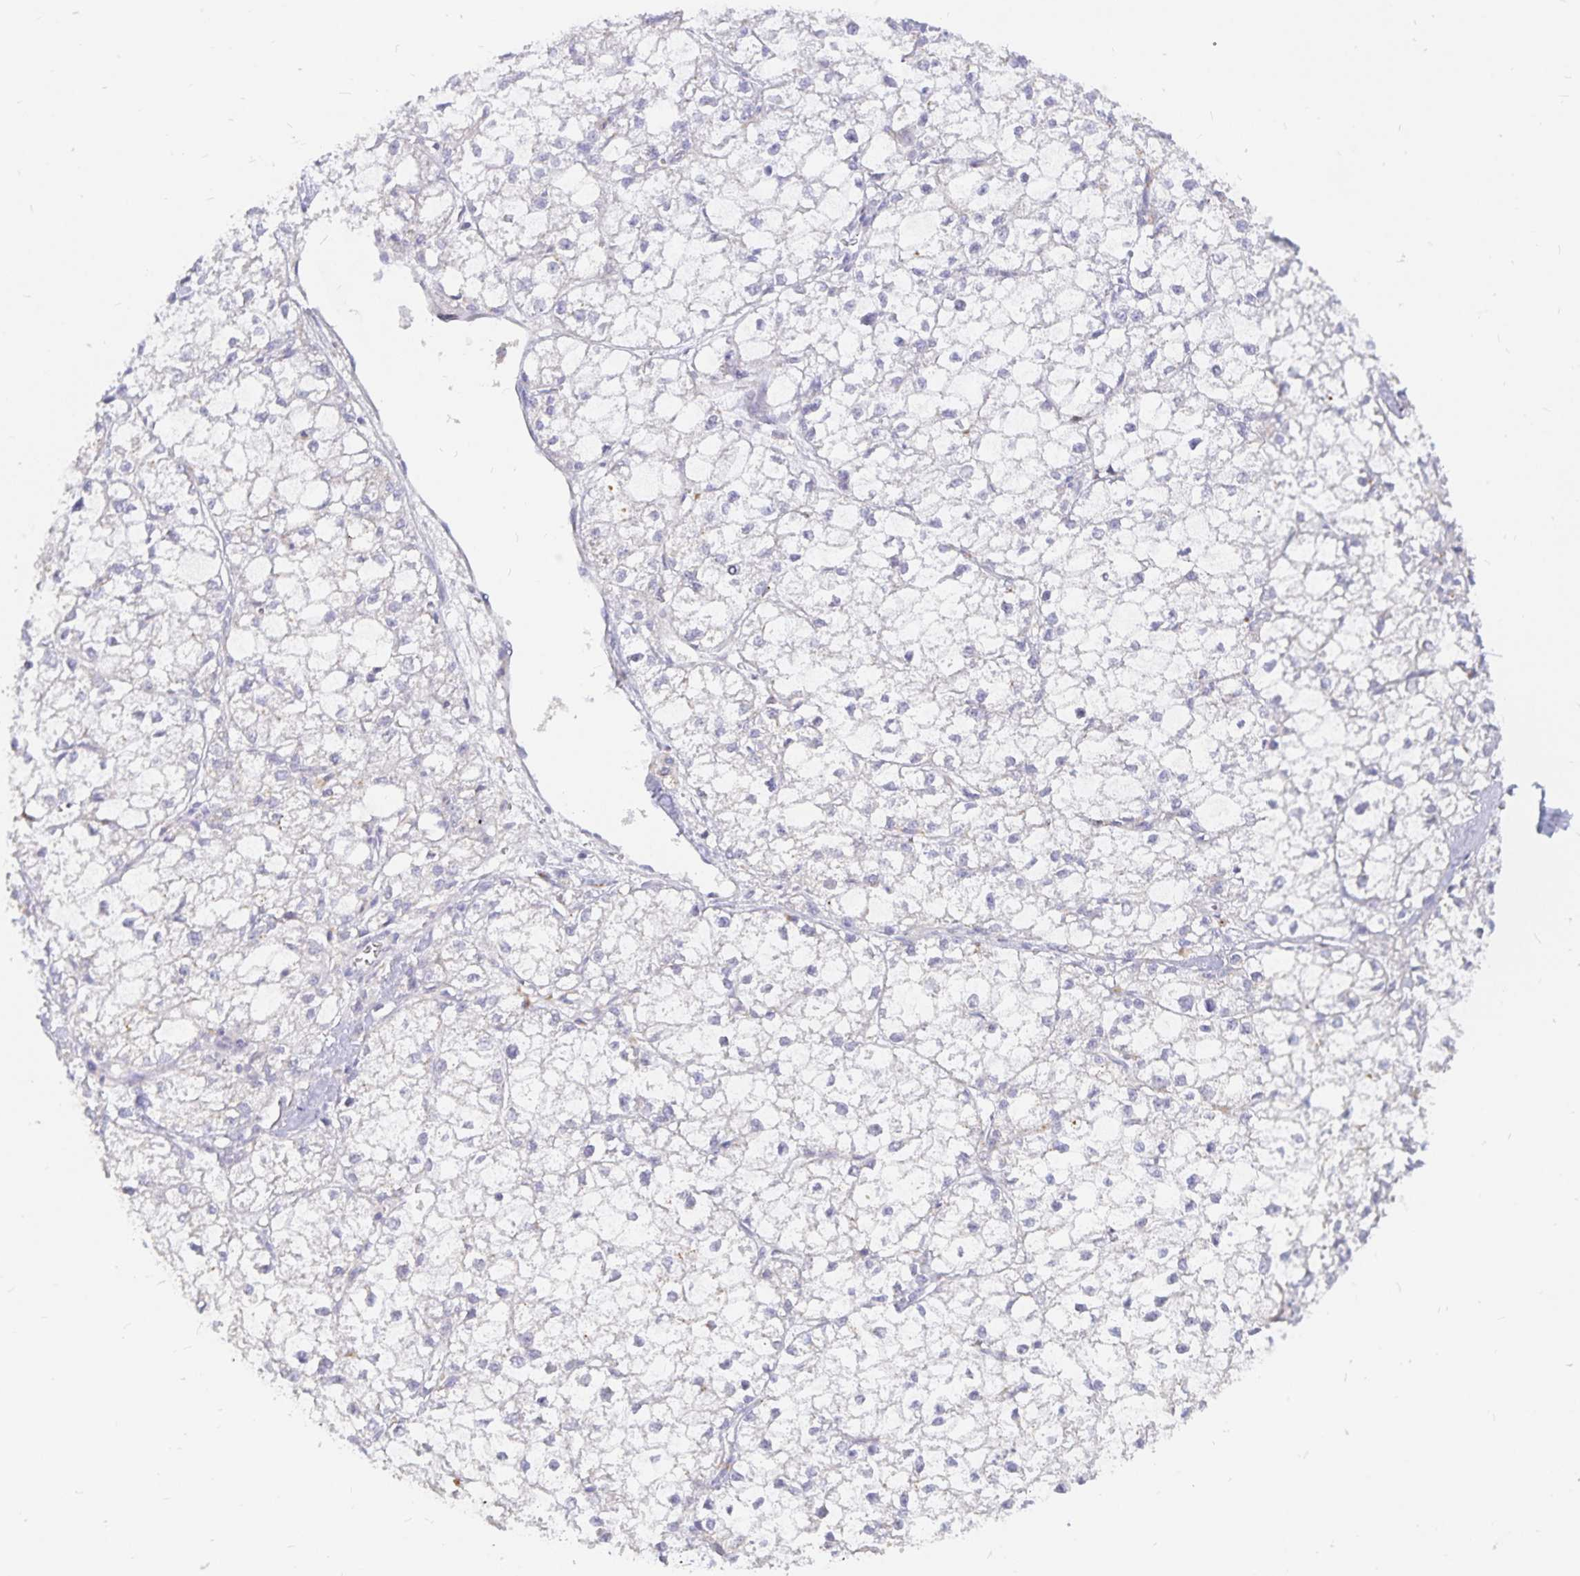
{"staining": {"intensity": "negative", "quantity": "none", "location": "none"}, "tissue": "liver cancer", "cell_type": "Tumor cells", "image_type": "cancer", "snomed": [{"axis": "morphology", "description": "Carcinoma, Hepatocellular, NOS"}, {"axis": "topography", "description": "Liver"}], "caption": "An immunohistochemistry (IHC) image of liver cancer (hepatocellular carcinoma) is shown. There is no staining in tumor cells of liver cancer (hepatocellular carcinoma).", "gene": "PKHD1", "patient": {"sex": "female", "age": 43}}